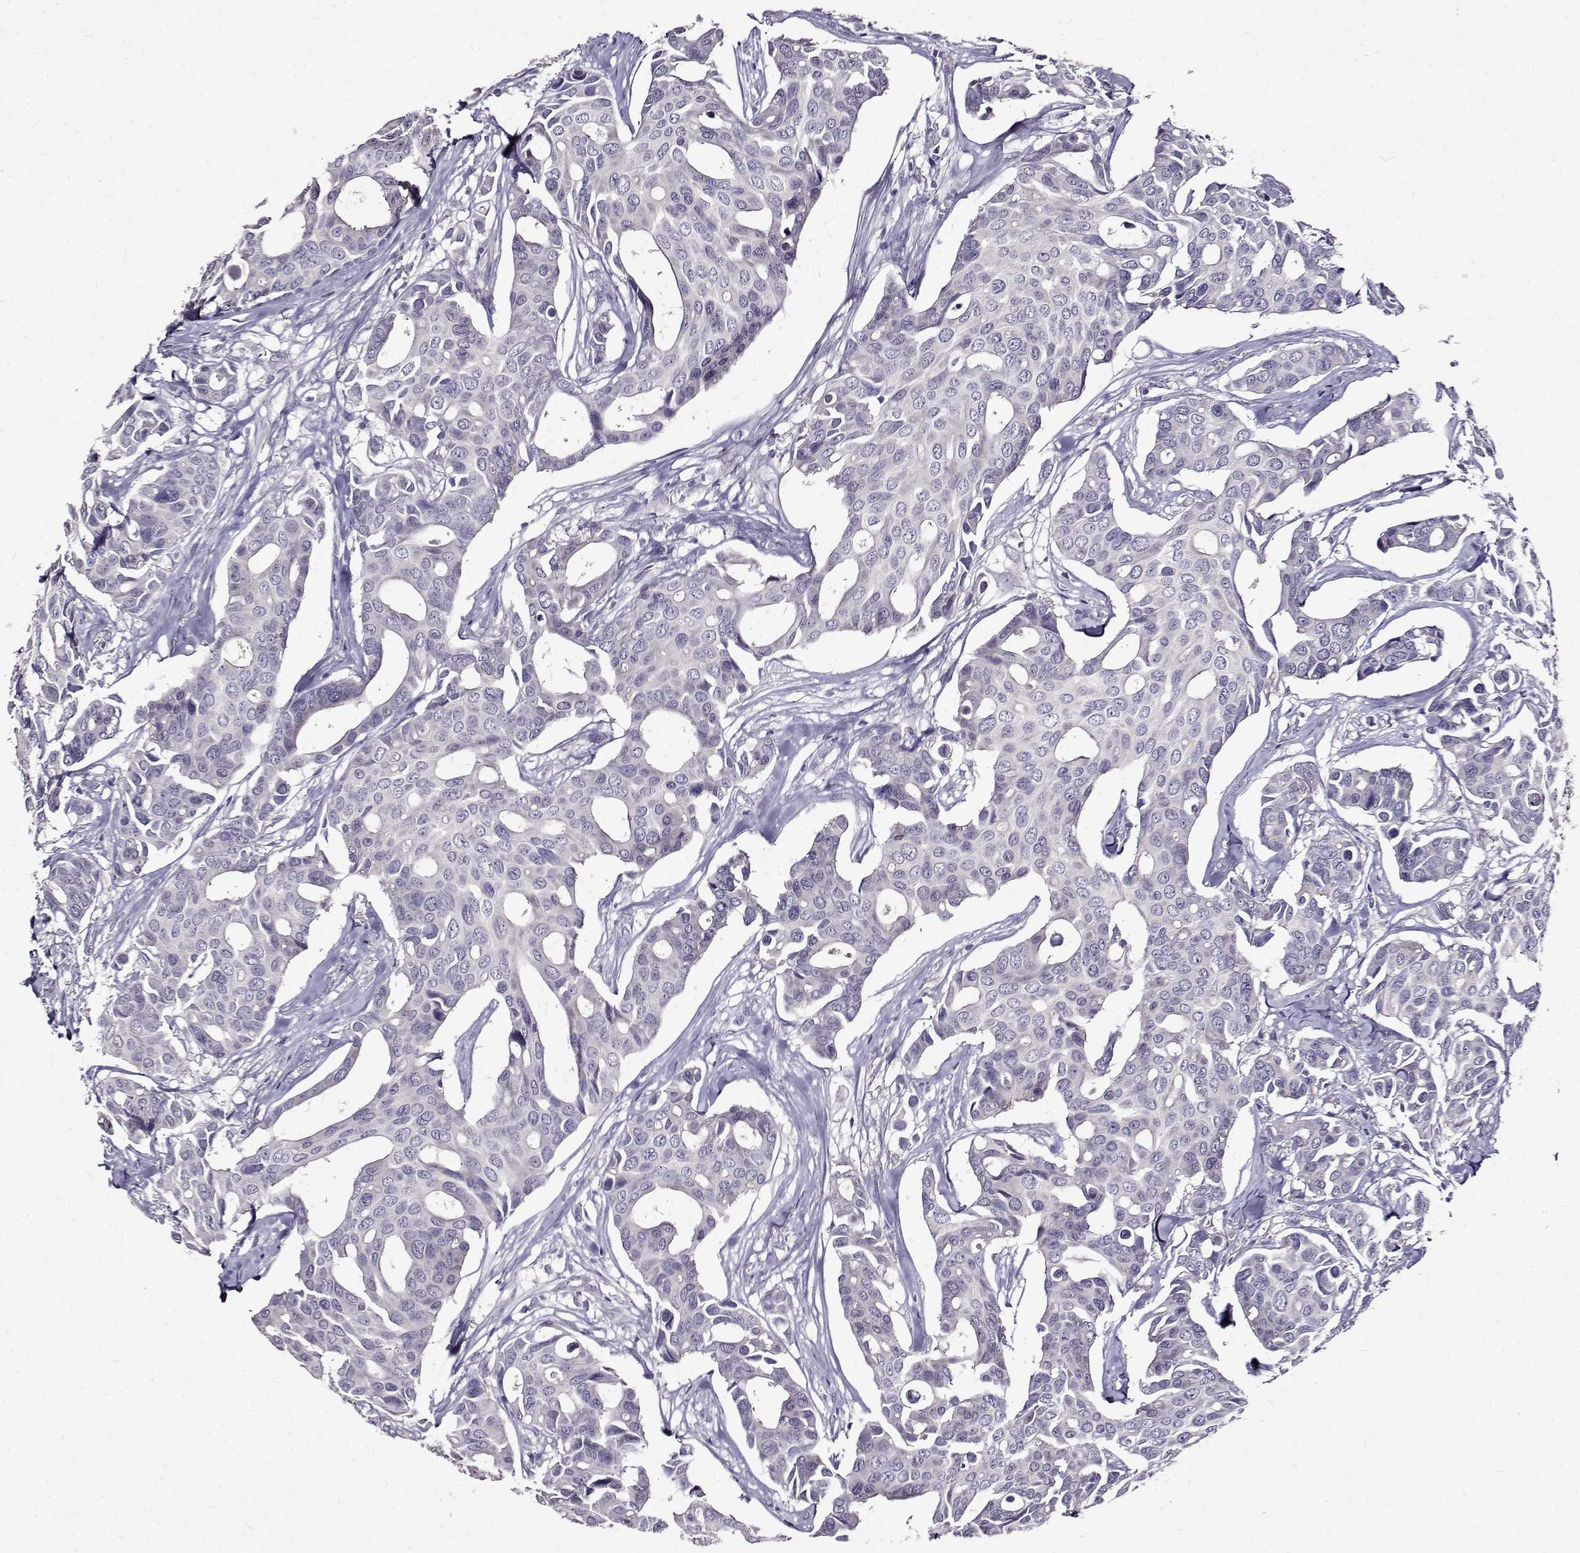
{"staining": {"intensity": "negative", "quantity": "none", "location": "none"}, "tissue": "breast cancer", "cell_type": "Tumor cells", "image_type": "cancer", "snomed": [{"axis": "morphology", "description": "Duct carcinoma"}, {"axis": "topography", "description": "Breast"}], "caption": "This is an IHC histopathology image of breast cancer. There is no positivity in tumor cells.", "gene": "PAEP", "patient": {"sex": "female", "age": 54}}